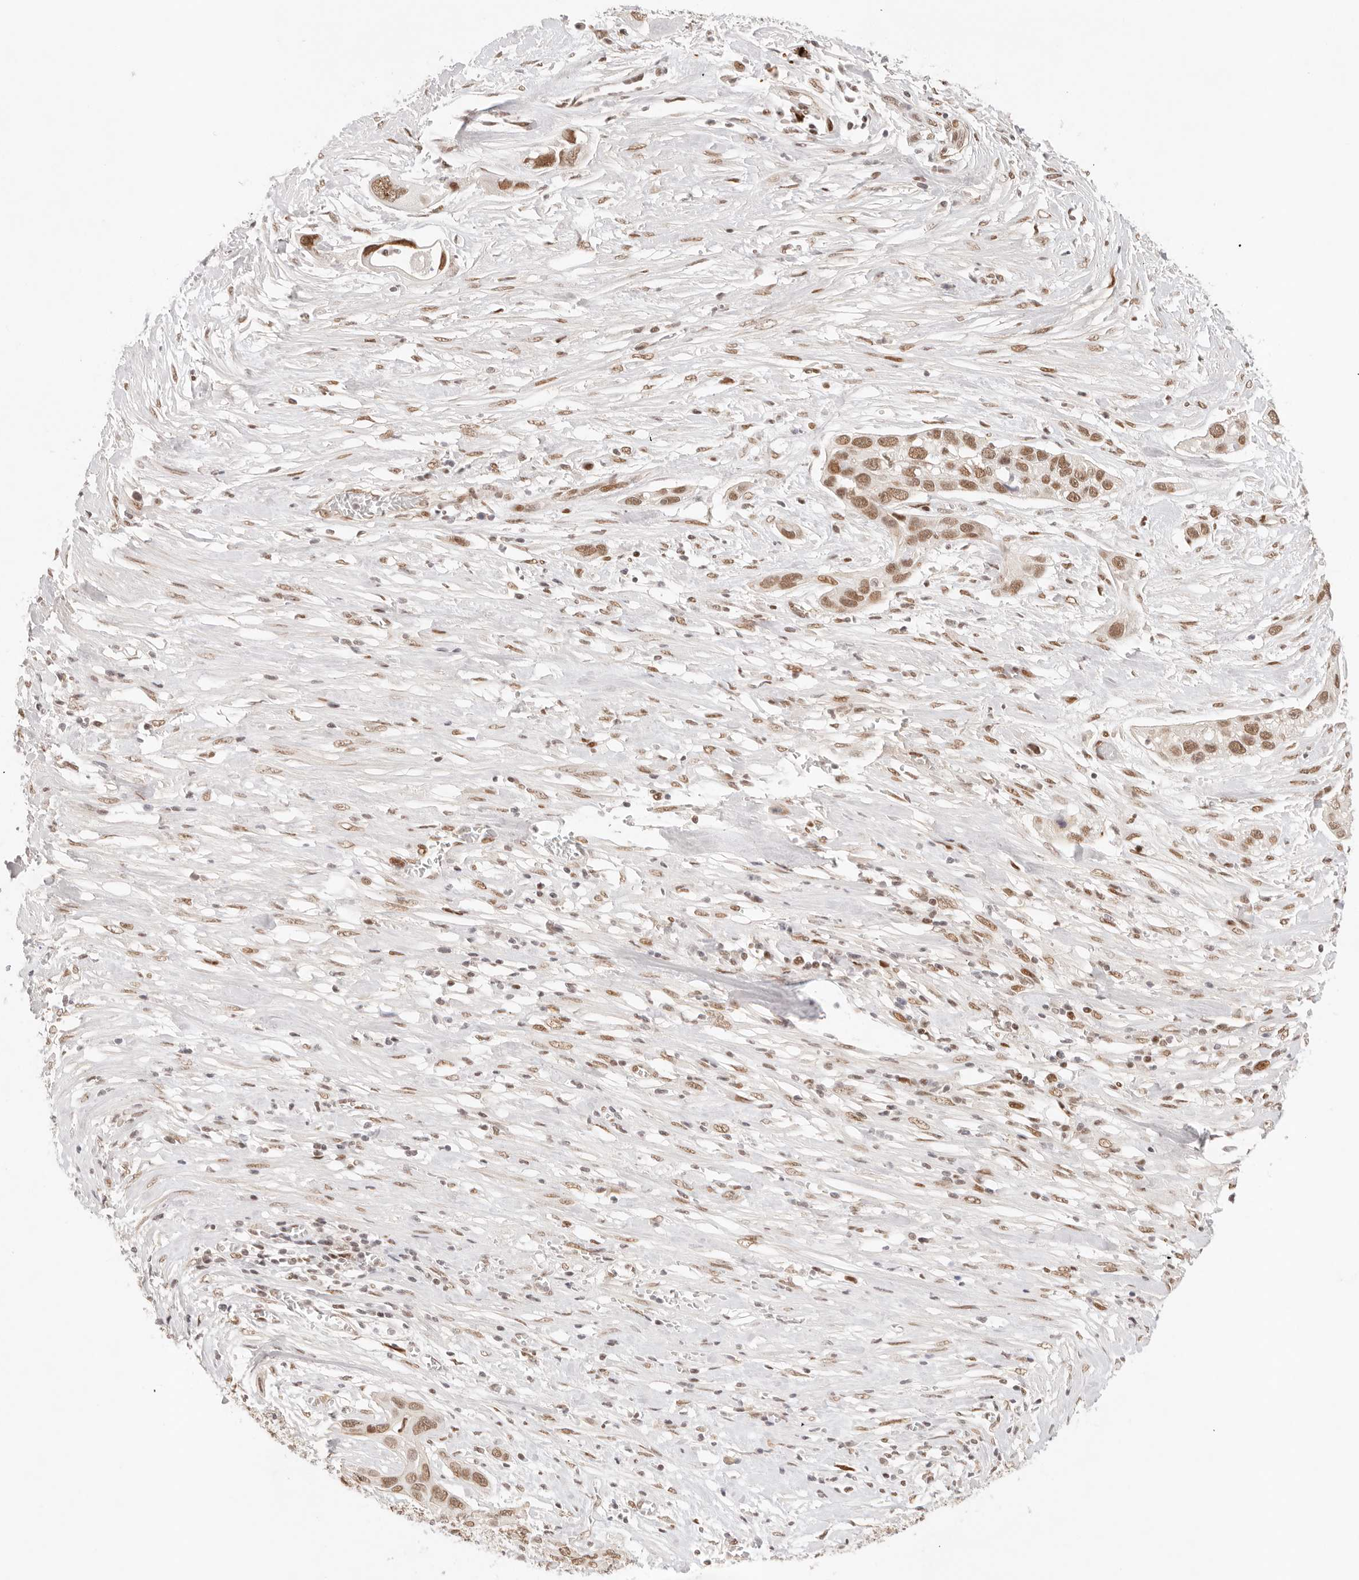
{"staining": {"intensity": "moderate", "quantity": ">75%", "location": "nuclear"}, "tissue": "pancreatic cancer", "cell_type": "Tumor cells", "image_type": "cancer", "snomed": [{"axis": "morphology", "description": "Adenocarcinoma, NOS"}, {"axis": "topography", "description": "Pancreas"}], "caption": "Human pancreatic adenocarcinoma stained with a brown dye exhibits moderate nuclear positive positivity in approximately >75% of tumor cells.", "gene": "HOXC5", "patient": {"sex": "female", "age": 60}}